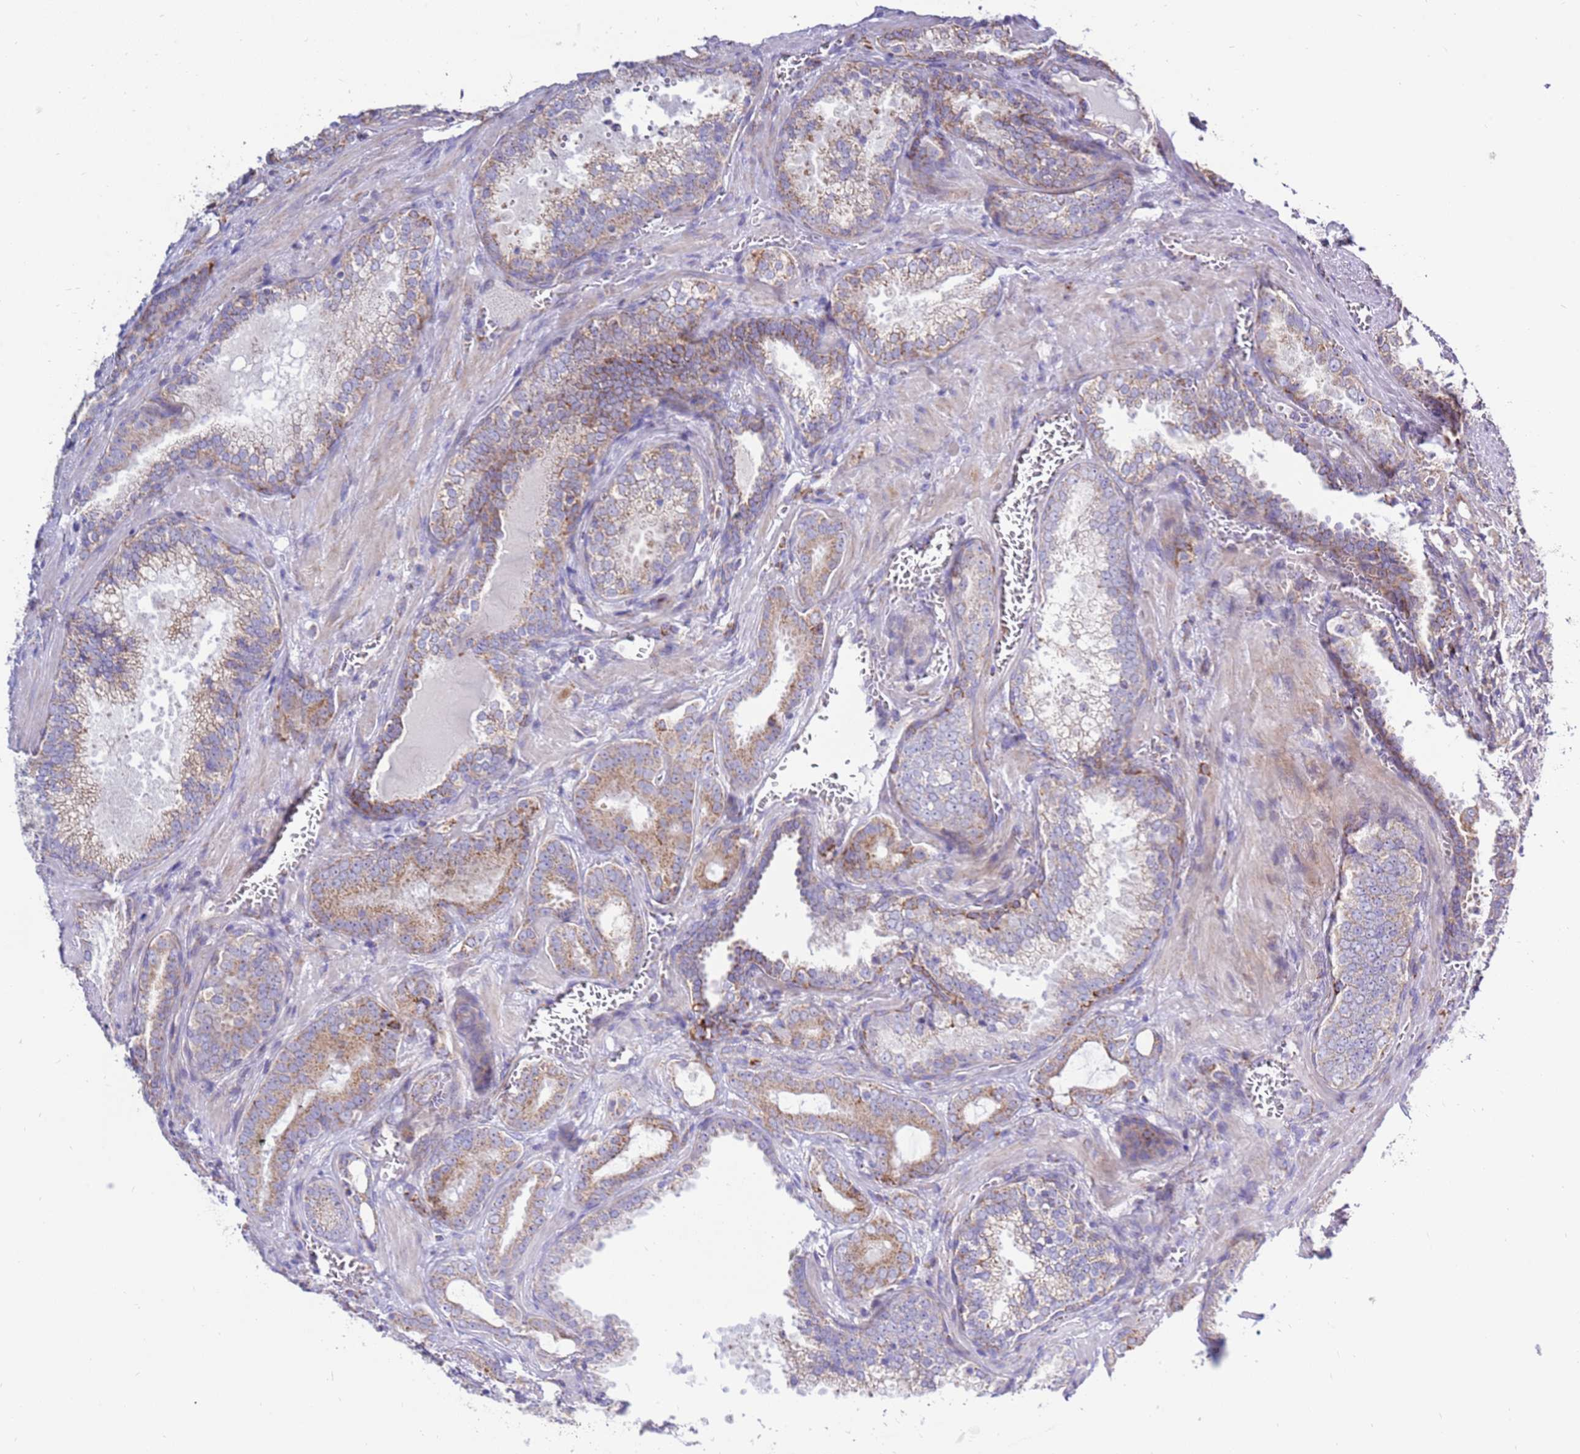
{"staining": {"intensity": "weak", "quantity": ">75%", "location": "cytoplasmic/membranous"}, "tissue": "prostate cancer", "cell_type": "Tumor cells", "image_type": "cancer", "snomed": [{"axis": "morphology", "description": "Adenocarcinoma, High grade"}, {"axis": "topography", "description": "Prostate"}], "caption": "Immunohistochemistry (IHC) photomicrograph of human prostate cancer (high-grade adenocarcinoma) stained for a protein (brown), which demonstrates low levels of weak cytoplasmic/membranous expression in approximately >75% of tumor cells.", "gene": "IGF1R", "patient": {"sex": "male", "age": 72}}